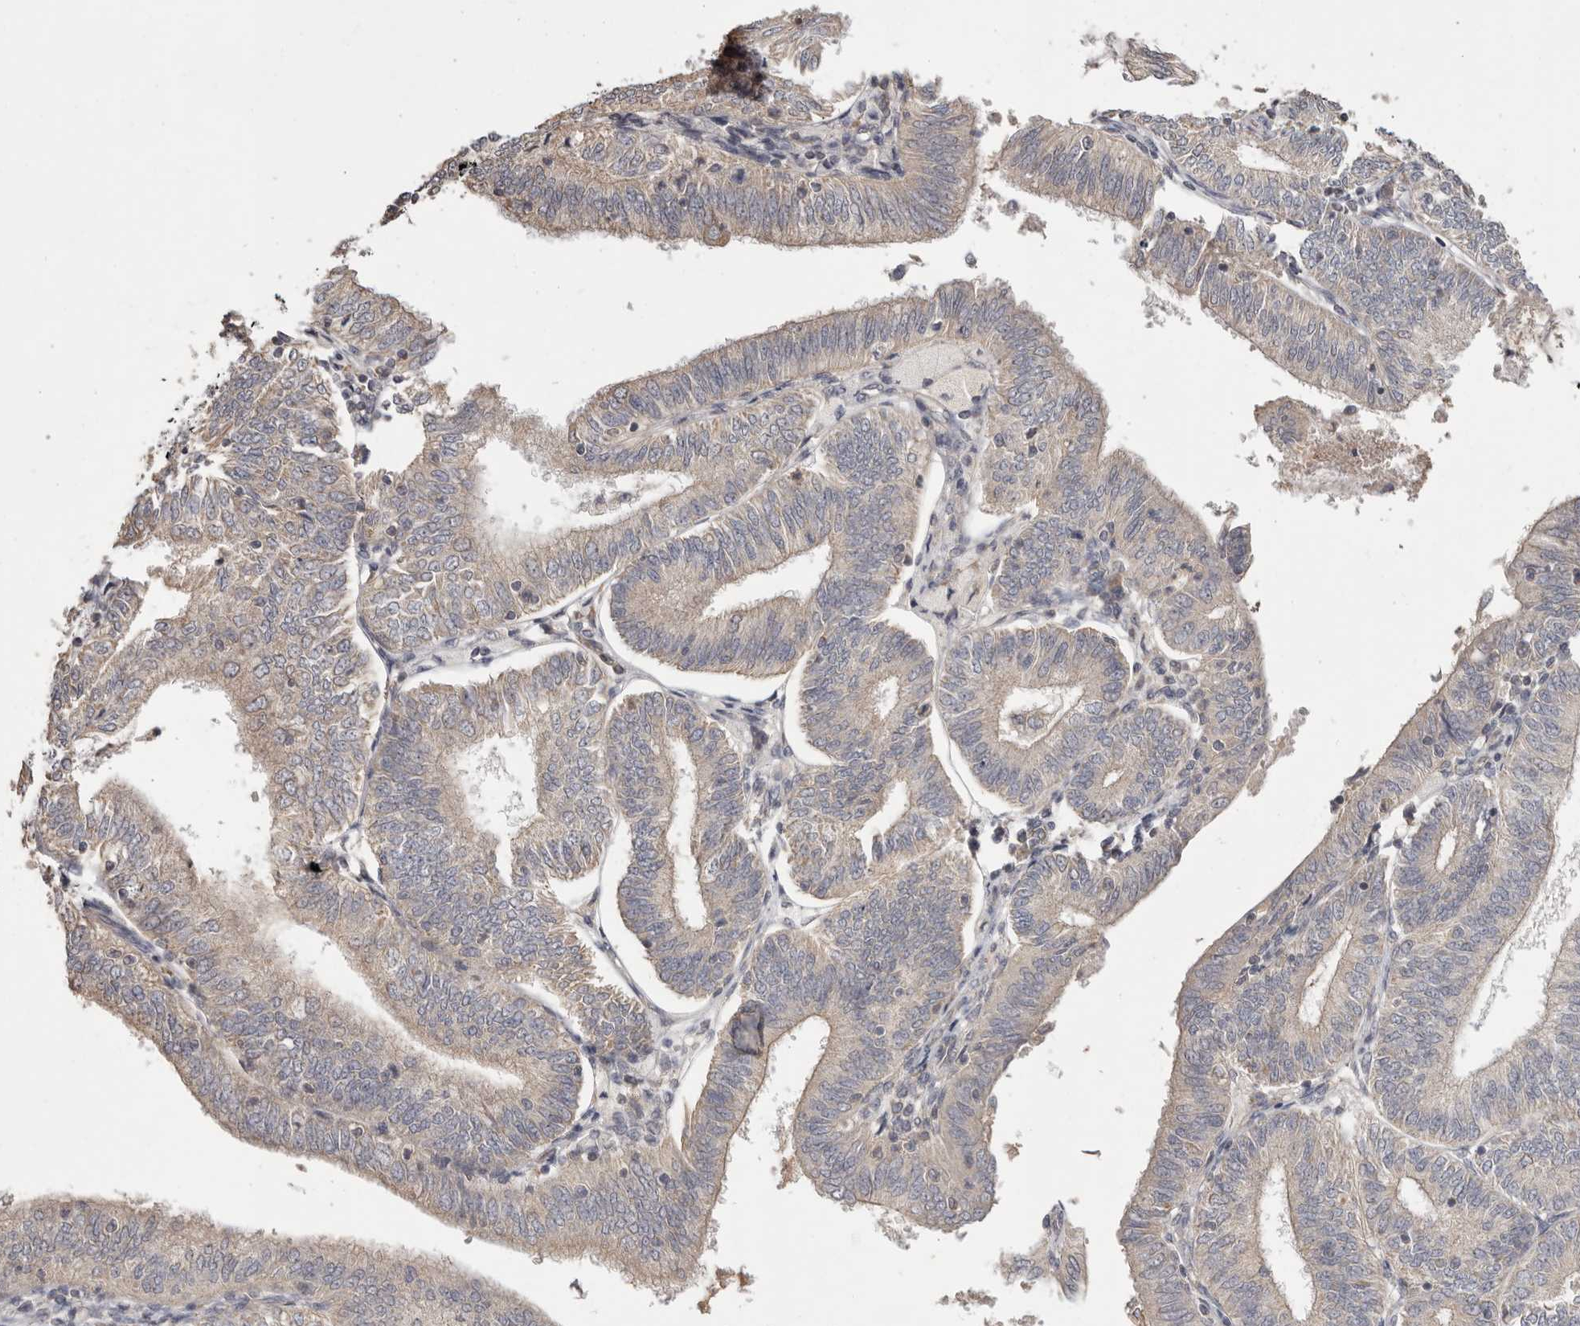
{"staining": {"intensity": "weak", "quantity": "<25%", "location": "cytoplasmic/membranous"}, "tissue": "endometrial cancer", "cell_type": "Tumor cells", "image_type": "cancer", "snomed": [{"axis": "morphology", "description": "Adenocarcinoma, NOS"}, {"axis": "topography", "description": "Endometrium"}], "caption": "An immunohistochemistry image of endometrial cancer is shown. There is no staining in tumor cells of endometrial cancer.", "gene": "HRH1", "patient": {"sex": "female", "age": 51}}